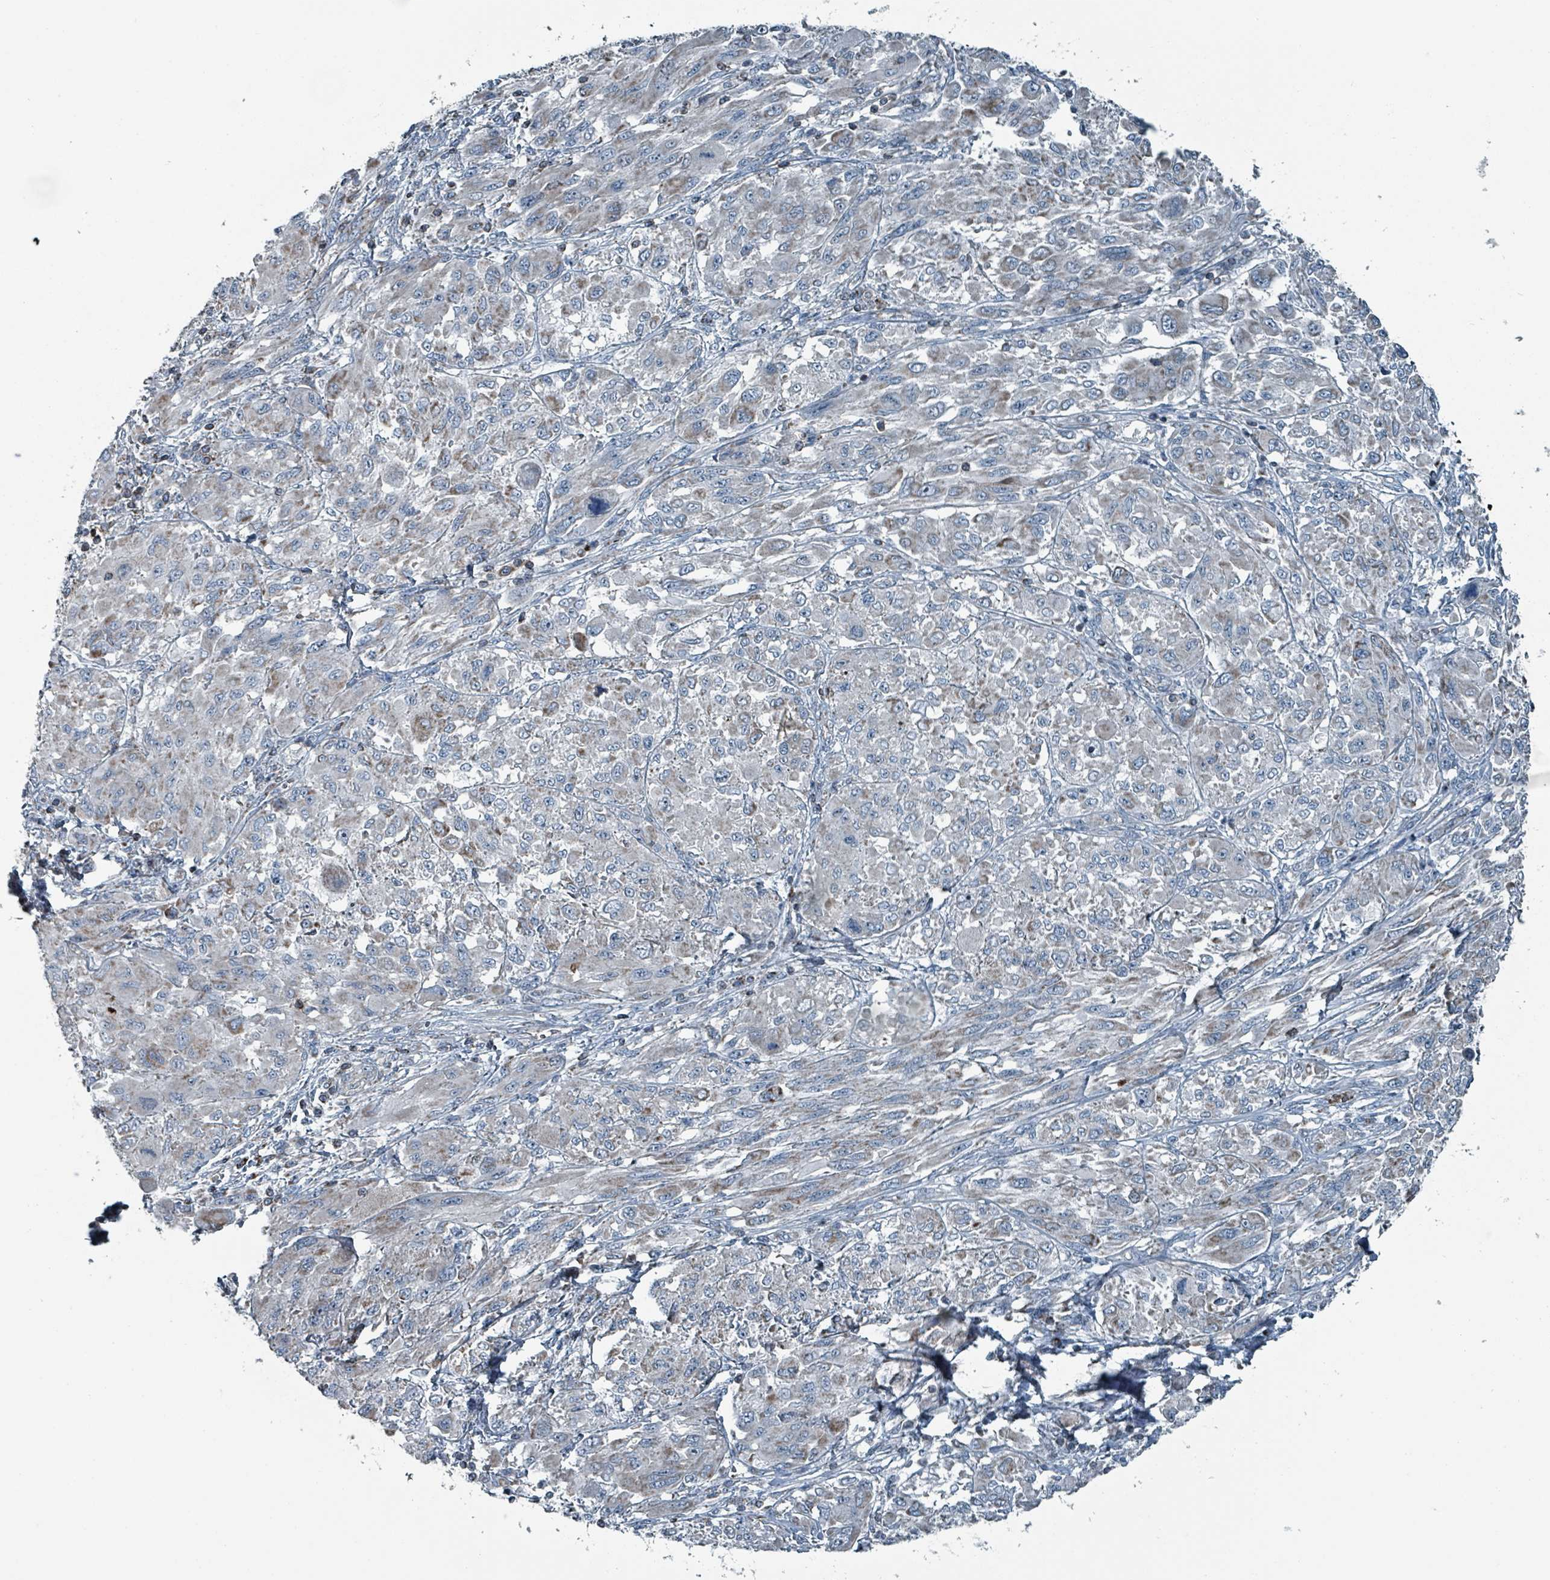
{"staining": {"intensity": "negative", "quantity": "none", "location": "none"}, "tissue": "melanoma", "cell_type": "Tumor cells", "image_type": "cancer", "snomed": [{"axis": "morphology", "description": "Malignant melanoma, NOS"}, {"axis": "topography", "description": "Skin"}], "caption": "Histopathology image shows no protein expression in tumor cells of malignant melanoma tissue.", "gene": "ABHD18", "patient": {"sex": "female", "age": 91}}